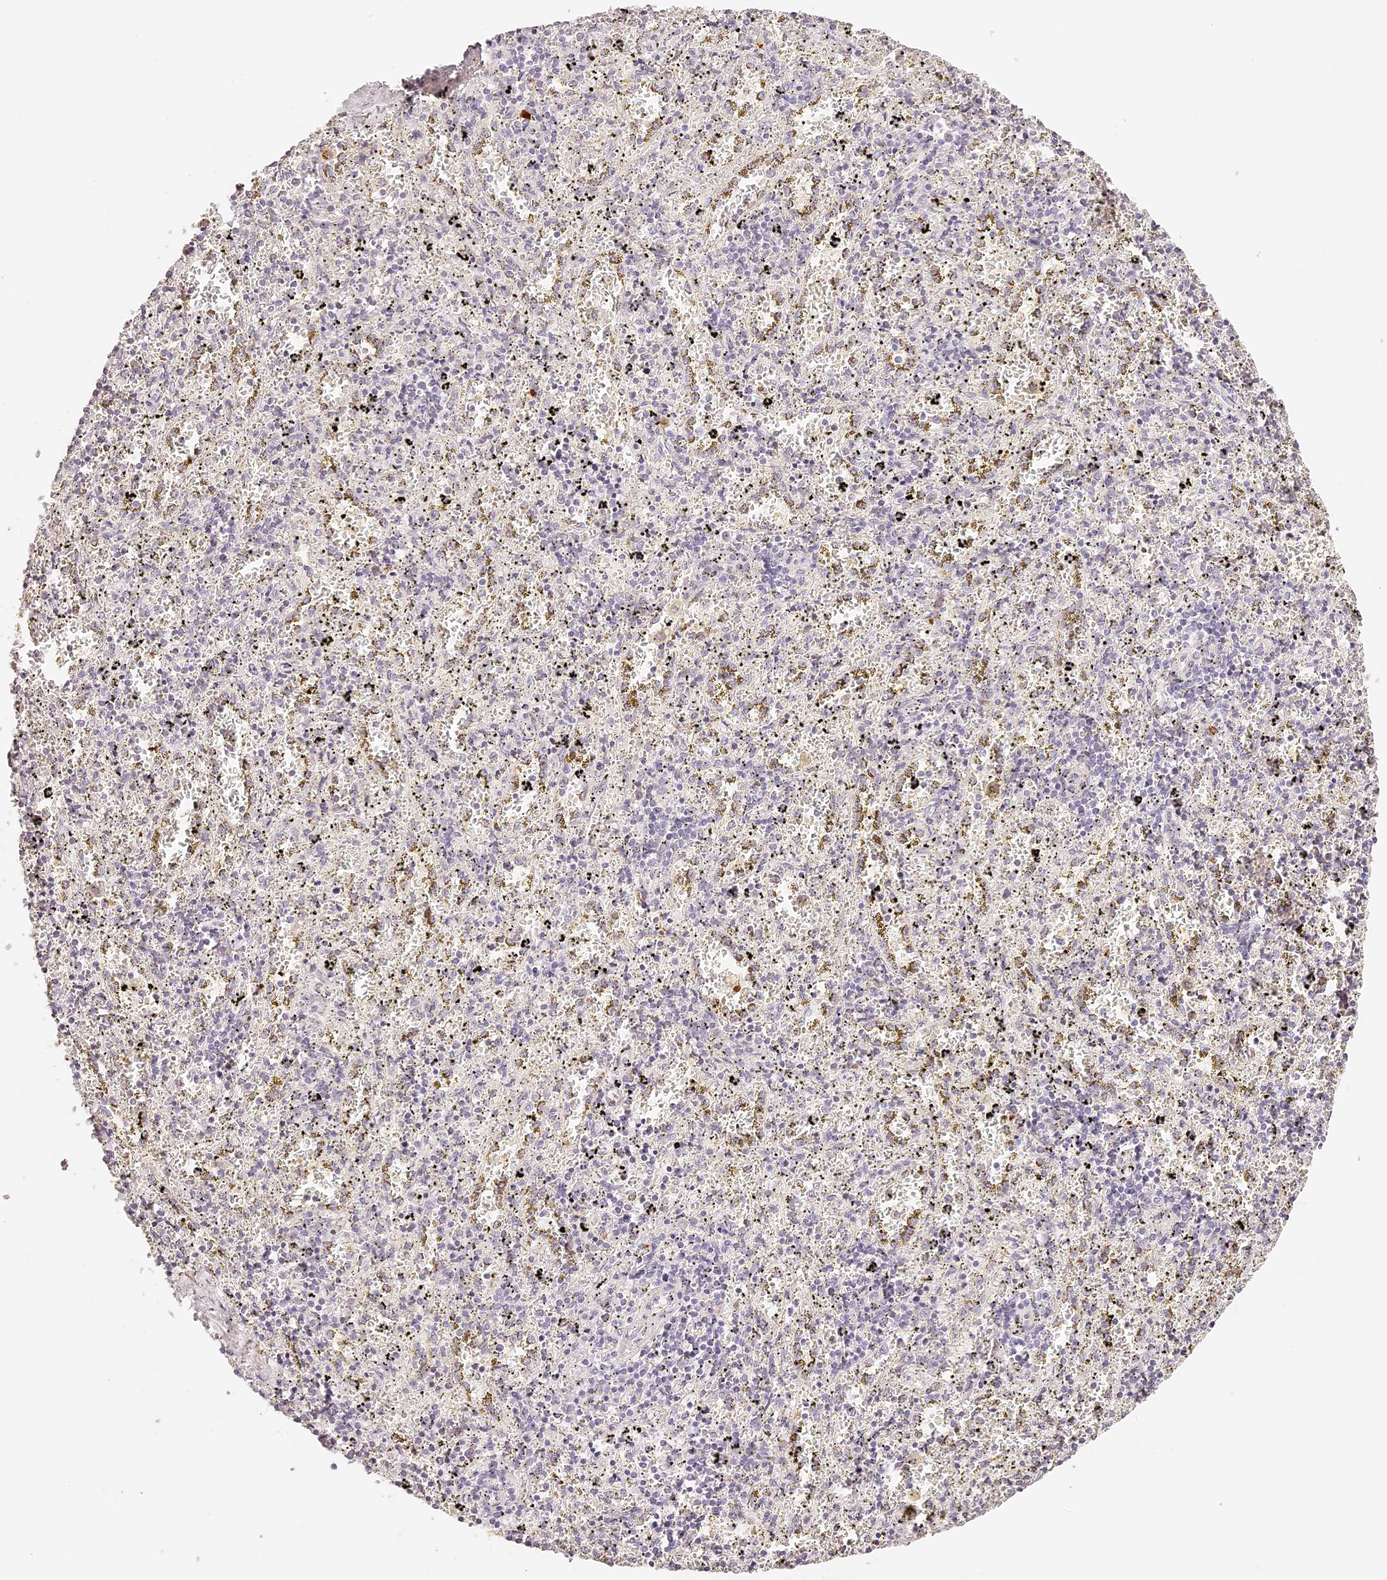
{"staining": {"intensity": "negative", "quantity": "none", "location": "none"}, "tissue": "spleen", "cell_type": "Cells in red pulp", "image_type": "normal", "snomed": [{"axis": "morphology", "description": "Normal tissue, NOS"}, {"axis": "topography", "description": "Spleen"}], "caption": "Cells in red pulp show no significant protein expression in unremarkable spleen.", "gene": "TRIM45", "patient": {"sex": "male", "age": 11}}